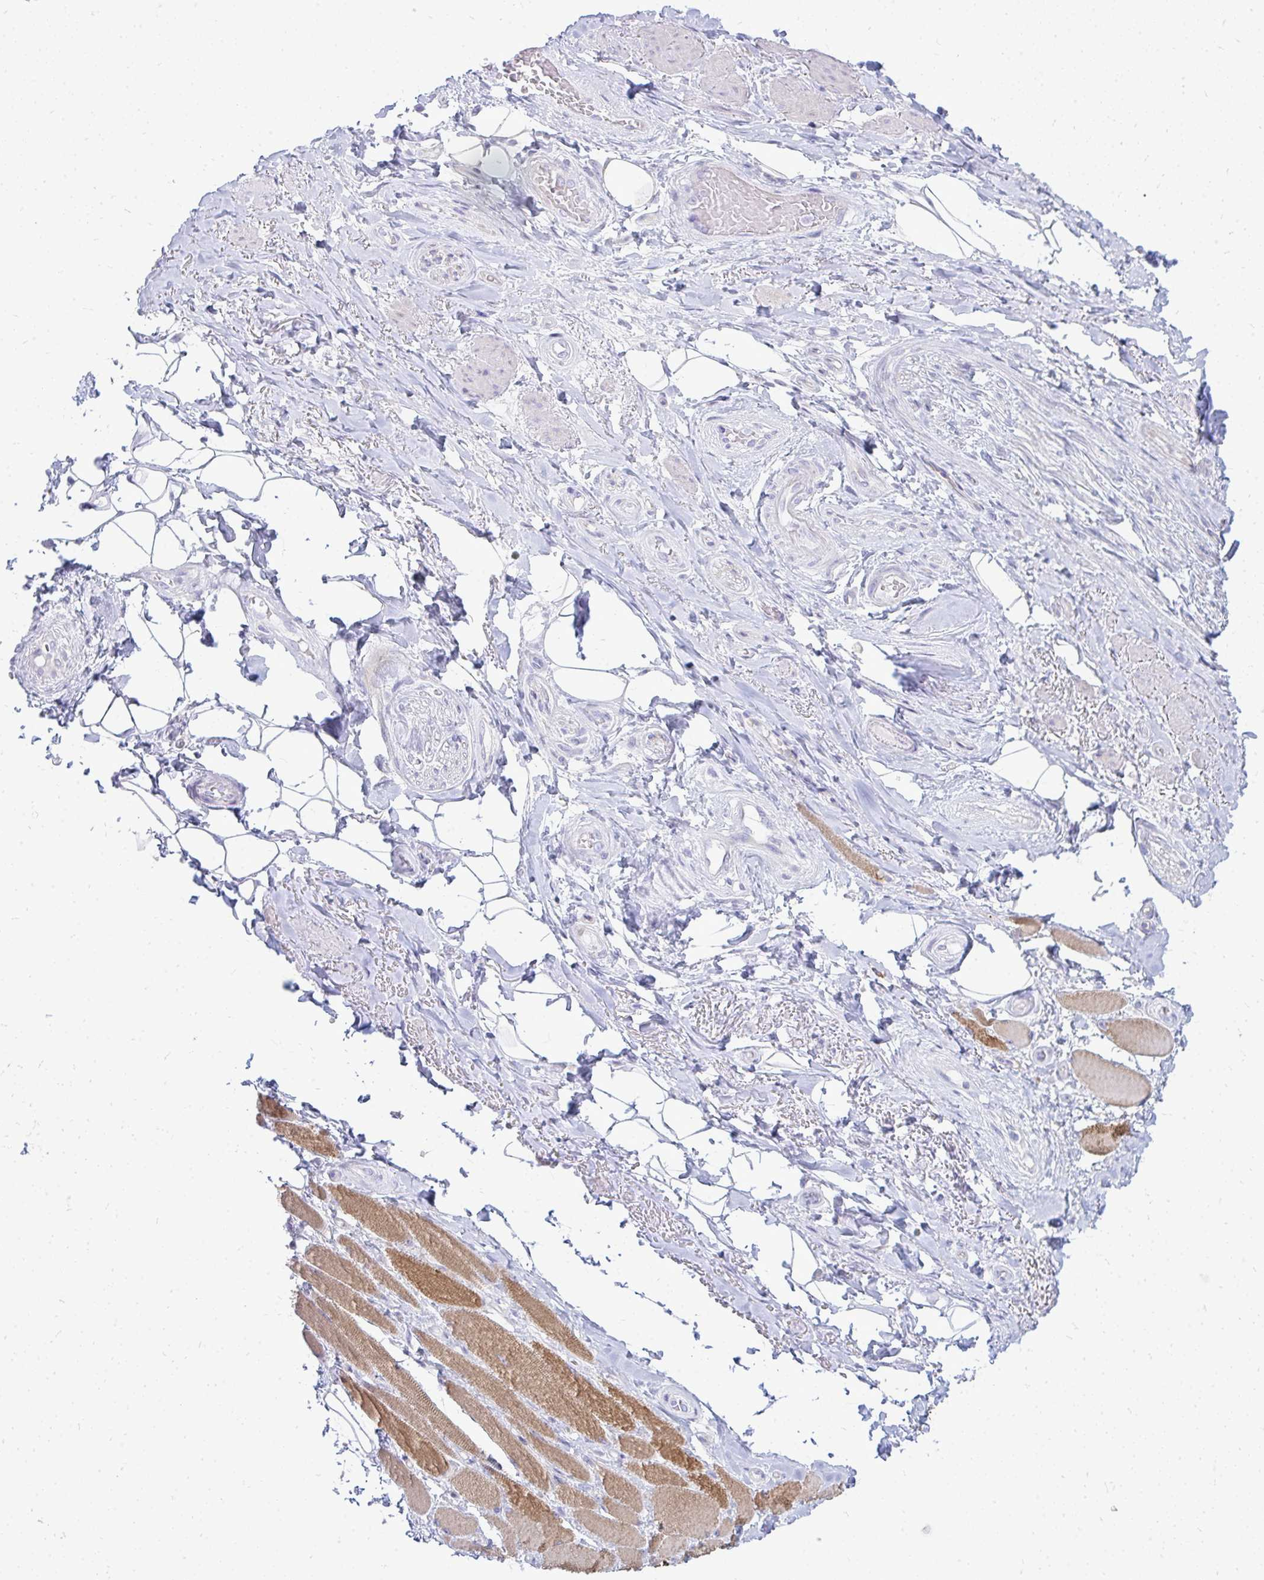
{"staining": {"intensity": "negative", "quantity": "none", "location": "none"}, "tissue": "adipose tissue", "cell_type": "Adipocytes", "image_type": "normal", "snomed": [{"axis": "morphology", "description": "Normal tissue, NOS"}, {"axis": "topography", "description": "Anal"}, {"axis": "topography", "description": "Peripheral nerve tissue"}], "caption": "IHC of normal adipose tissue exhibits no positivity in adipocytes.", "gene": "TSPEAR", "patient": {"sex": "male", "age": 53}}